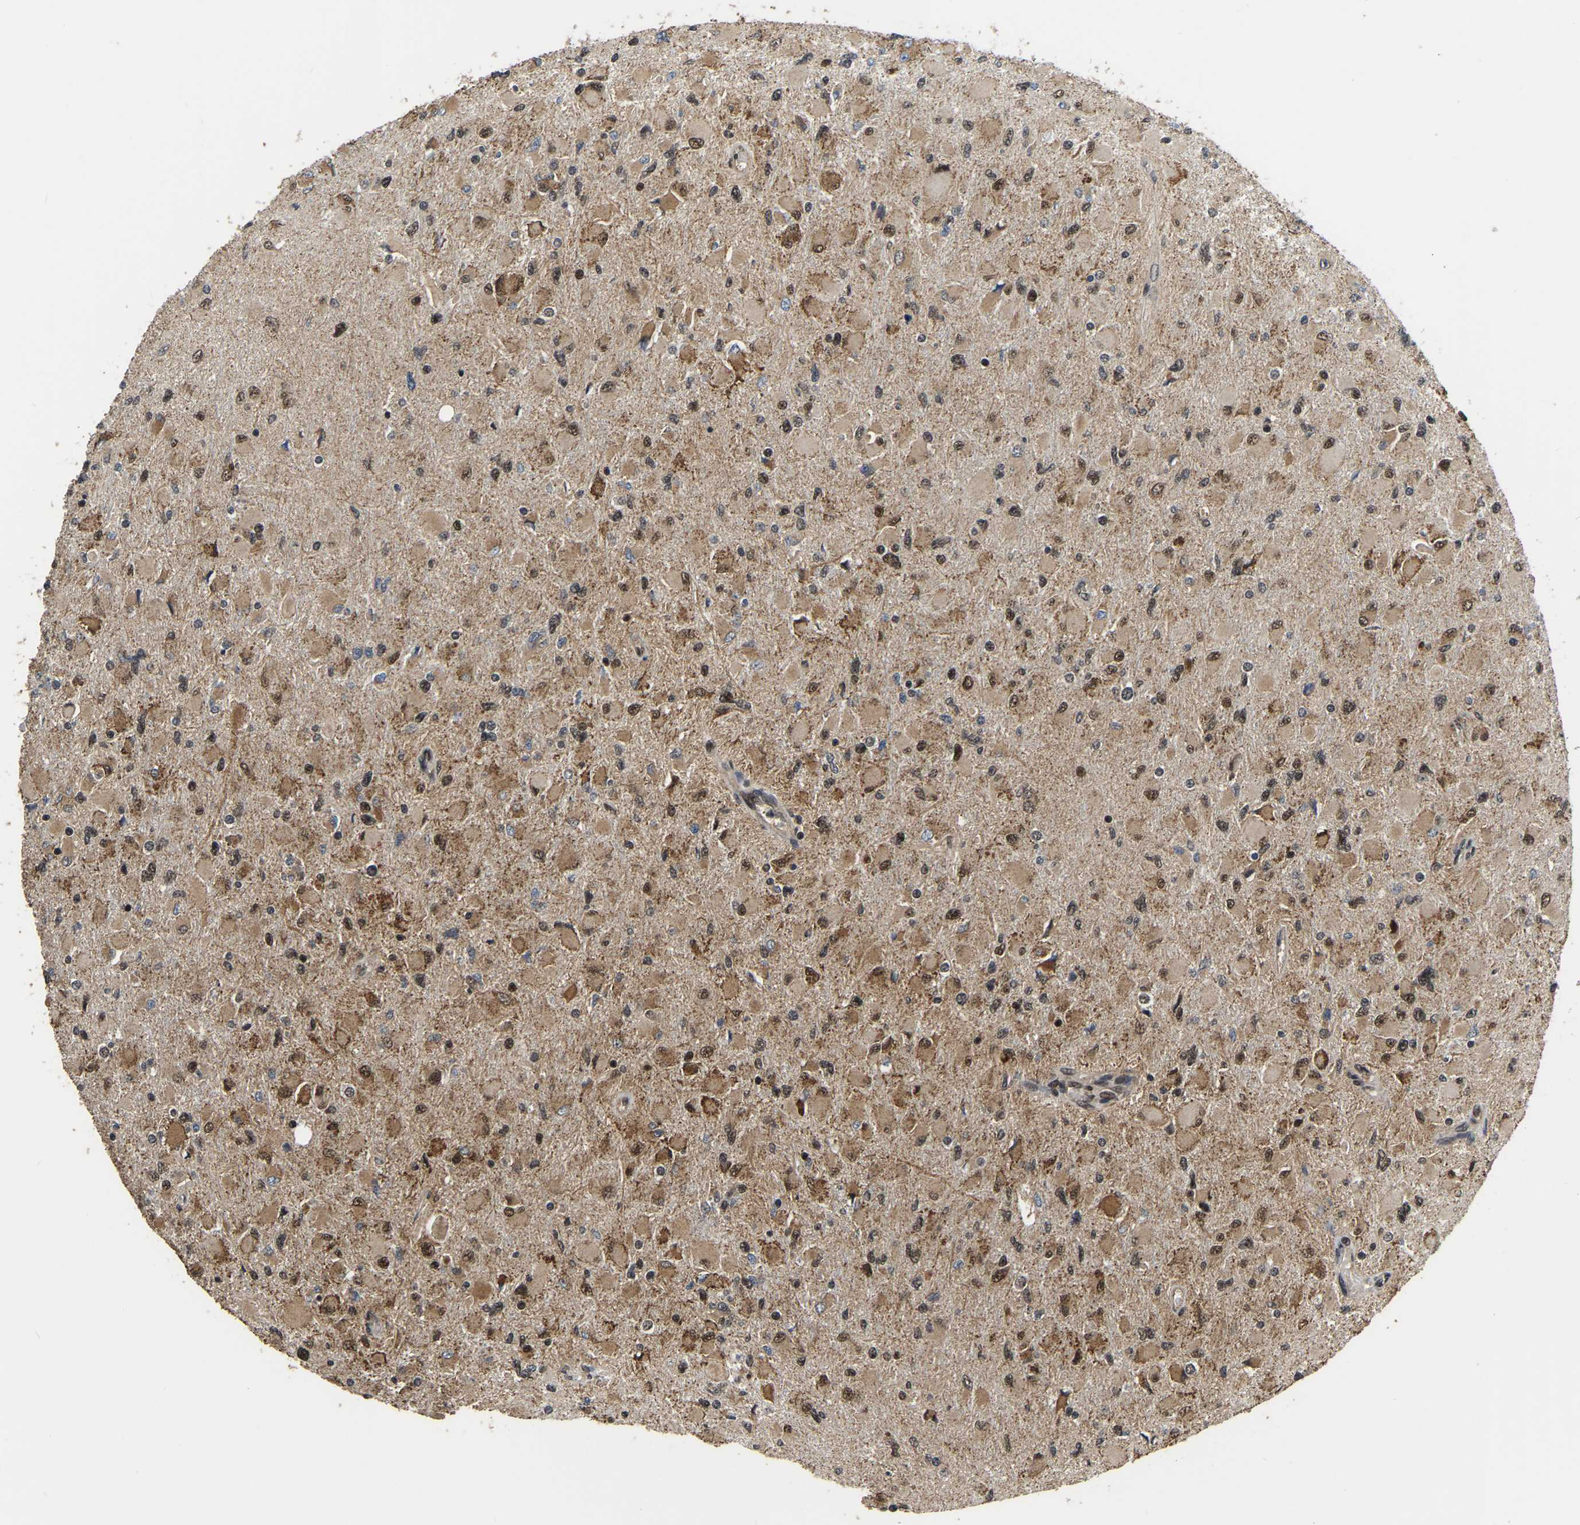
{"staining": {"intensity": "moderate", "quantity": ">75%", "location": "cytoplasmic/membranous,nuclear"}, "tissue": "glioma", "cell_type": "Tumor cells", "image_type": "cancer", "snomed": [{"axis": "morphology", "description": "Glioma, malignant, High grade"}, {"axis": "topography", "description": "Cerebral cortex"}], "caption": "Moderate cytoplasmic/membranous and nuclear staining for a protein is appreciated in approximately >75% of tumor cells of glioma using IHC.", "gene": "CIAO1", "patient": {"sex": "female", "age": 36}}